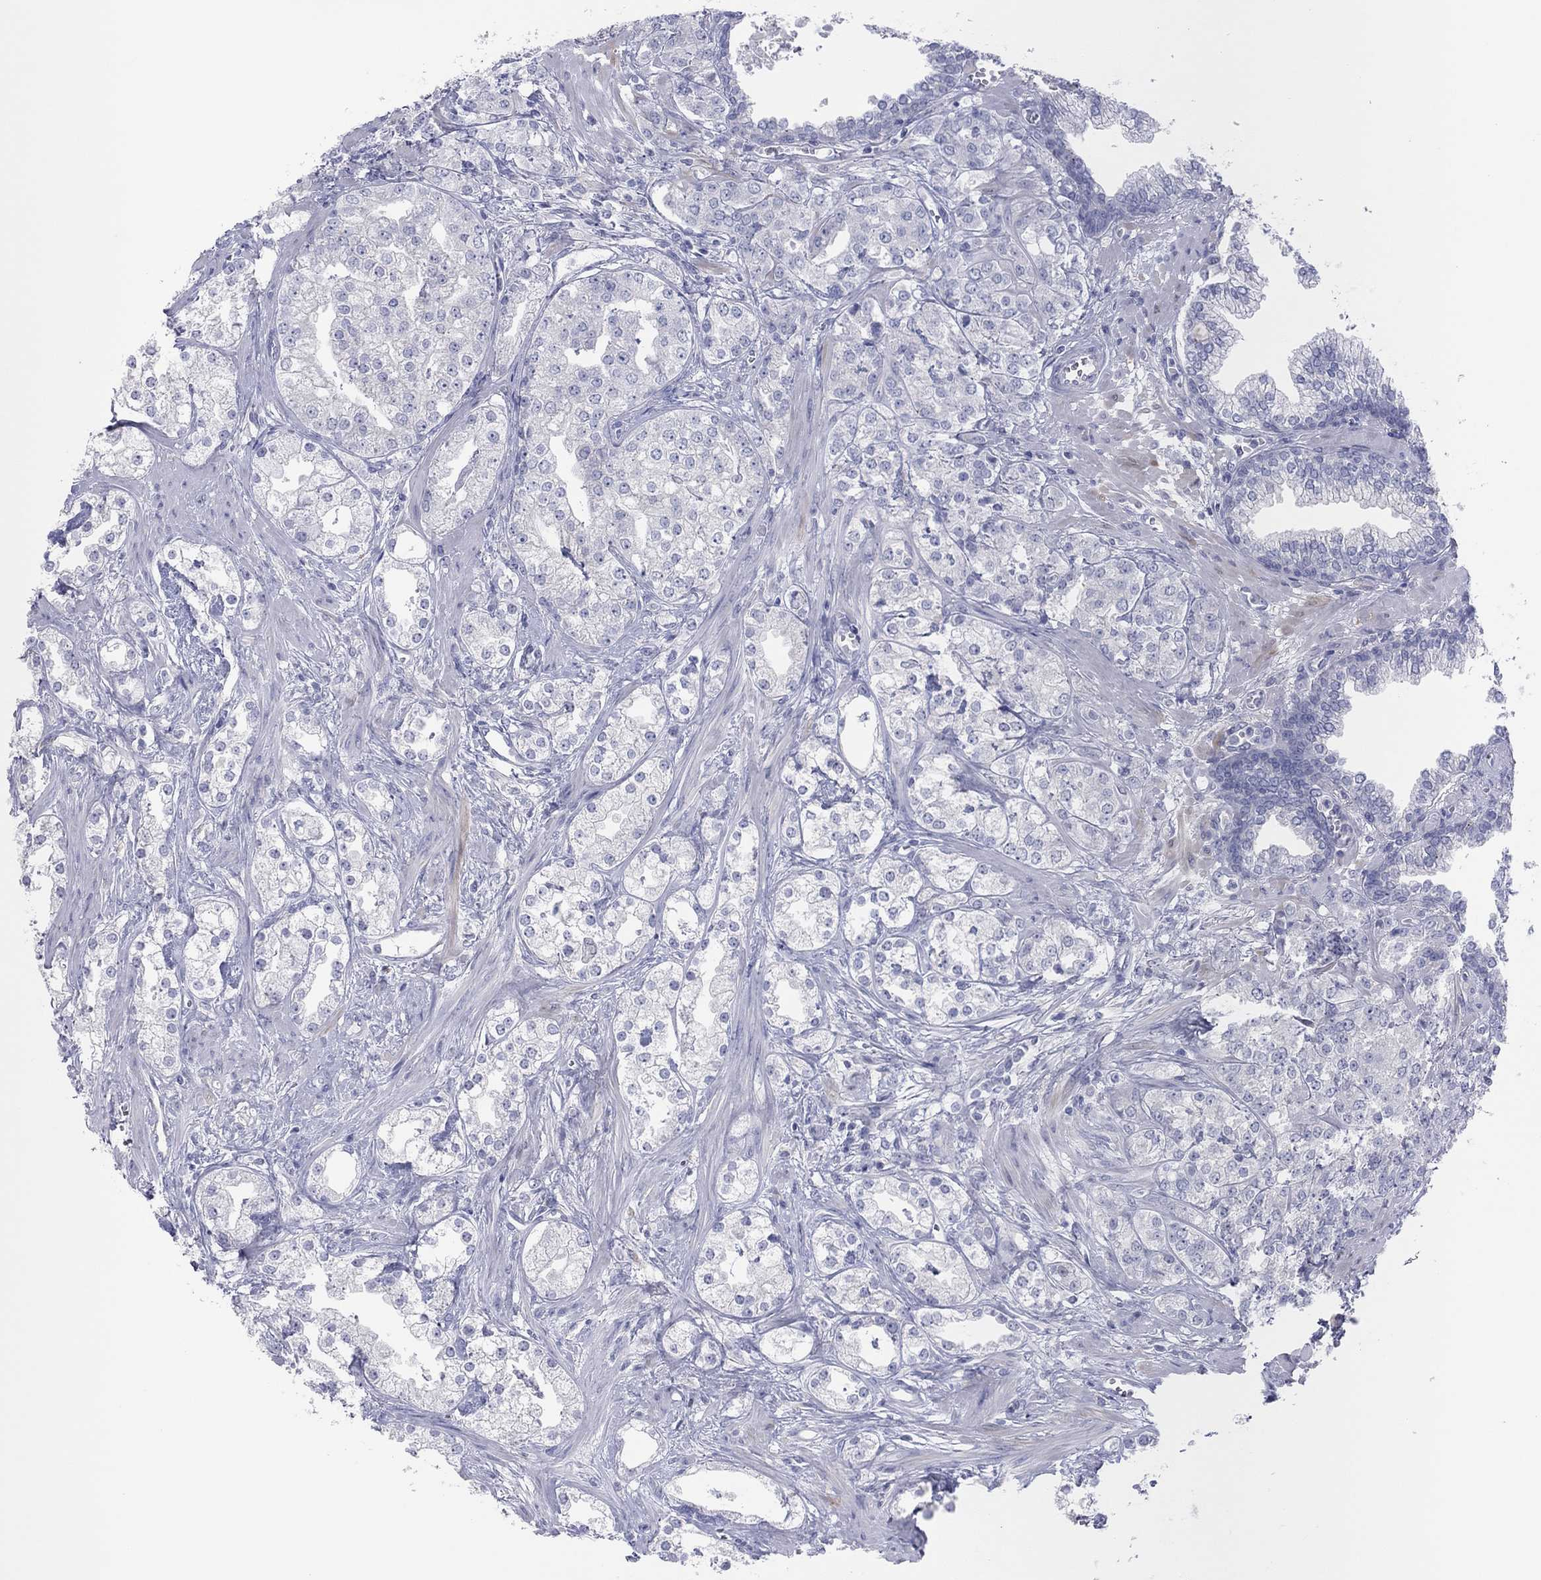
{"staining": {"intensity": "negative", "quantity": "none", "location": "none"}, "tissue": "prostate cancer", "cell_type": "Tumor cells", "image_type": "cancer", "snomed": [{"axis": "morphology", "description": "Adenocarcinoma, NOS"}, {"axis": "topography", "description": "Prostate and seminal vesicle, NOS"}, {"axis": "topography", "description": "Prostate"}], "caption": "Prostate adenocarcinoma stained for a protein using IHC reveals no staining tumor cells.", "gene": "CPNE6", "patient": {"sex": "male", "age": 62}}